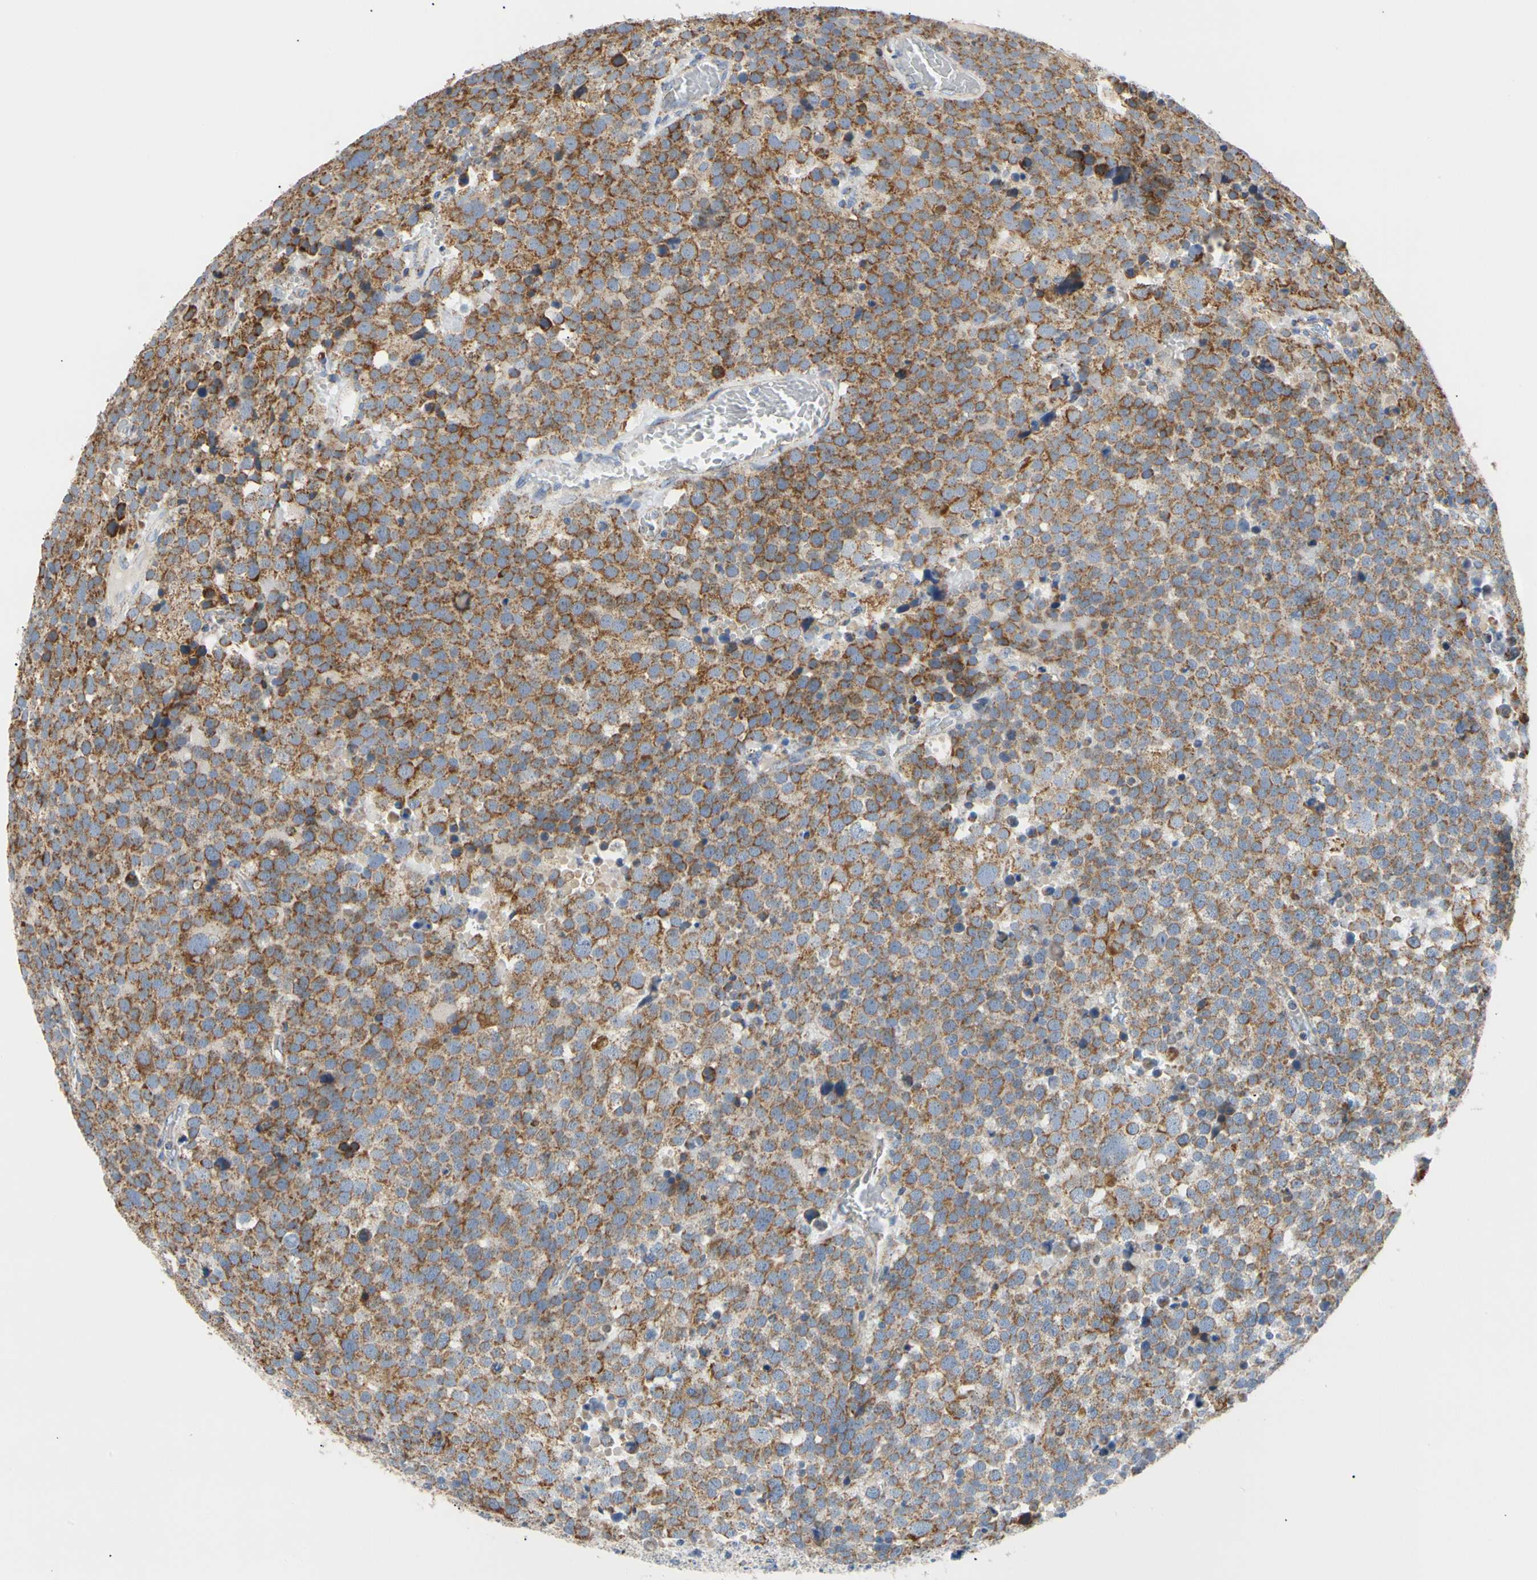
{"staining": {"intensity": "strong", "quantity": ">75%", "location": "cytoplasmic/membranous"}, "tissue": "testis cancer", "cell_type": "Tumor cells", "image_type": "cancer", "snomed": [{"axis": "morphology", "description": "Seminoma, NOS"}, {"axis": "topography", "description": "Testis"}], "caption": "Seminoma (testis) stained with a protein marker displays strong staining in tumor cells.", "gene": "ACAT1", "patient": {"sex": "male", "age": 71}}